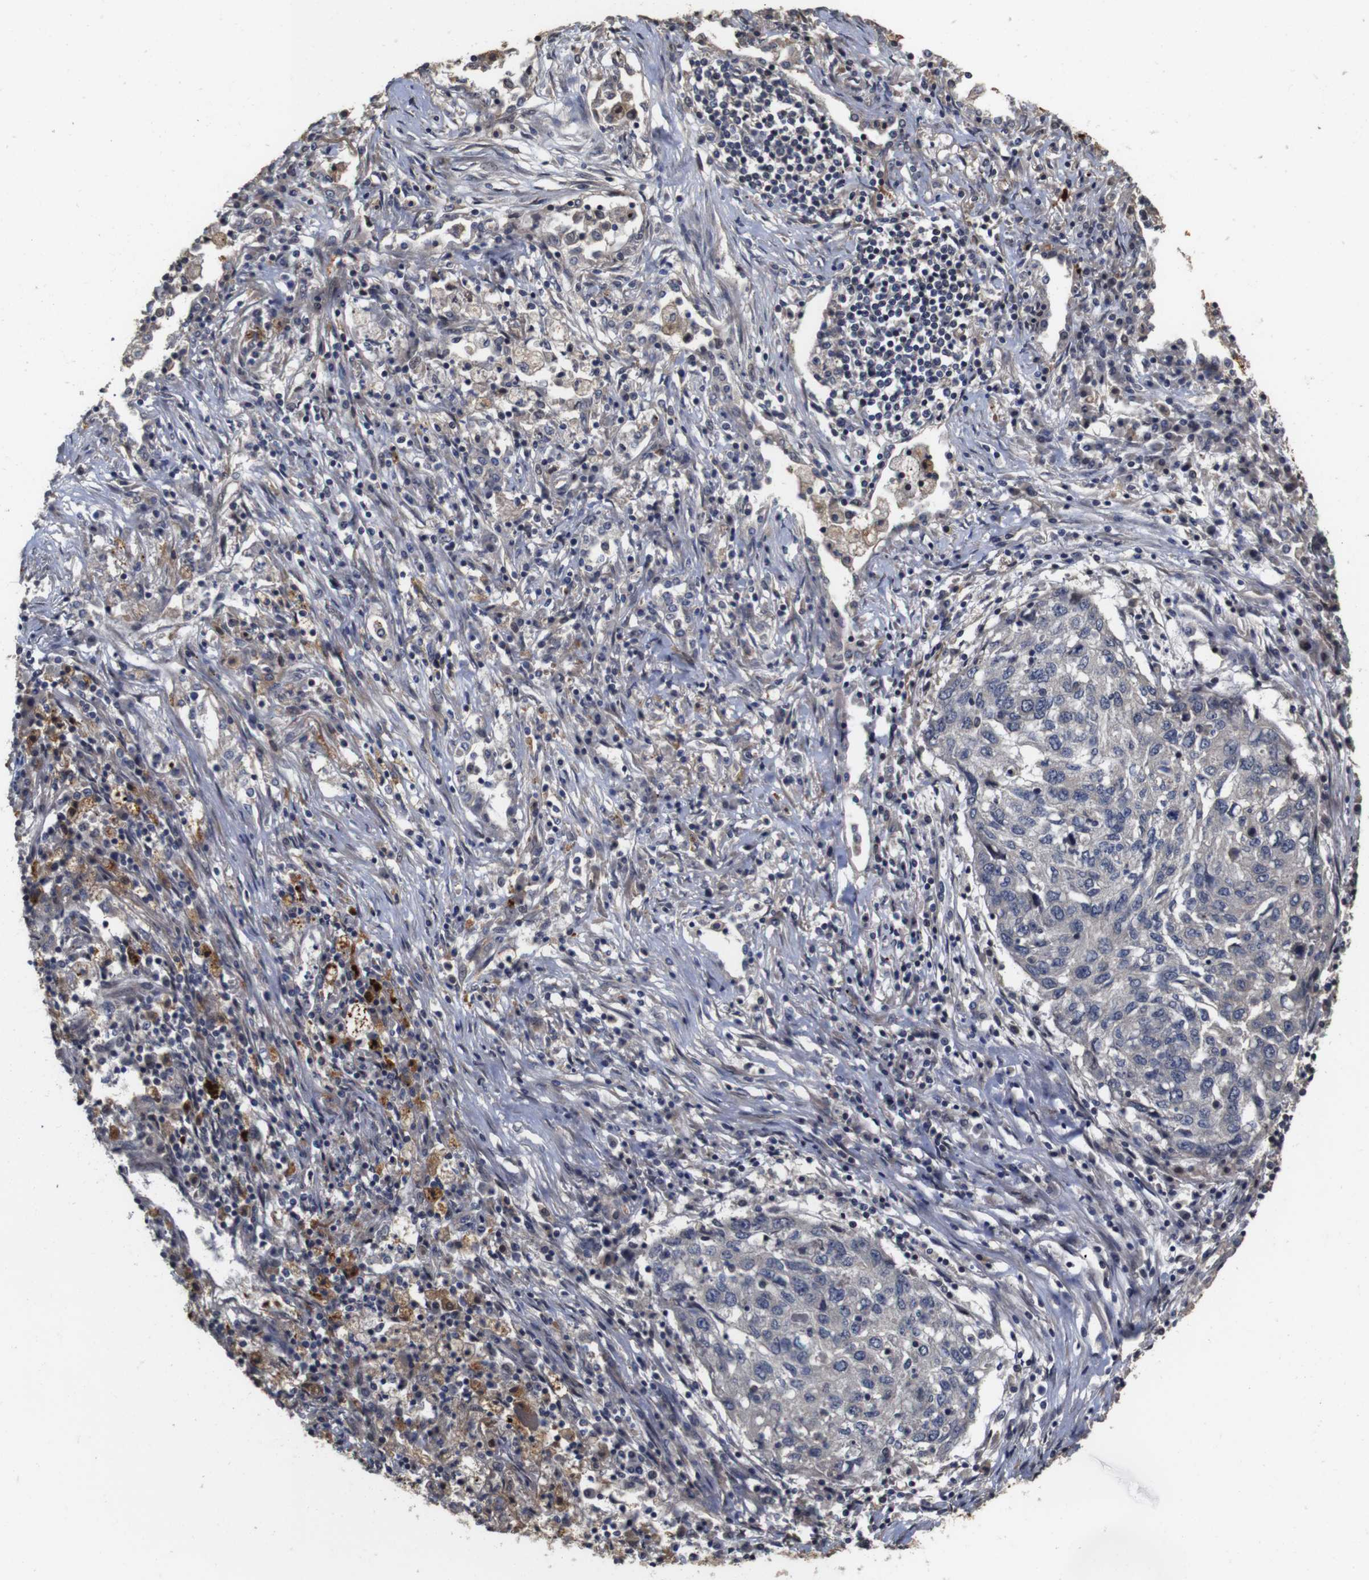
{"staining": {"intensity": "negative", "quantity": "none", "location": "none"}, "tissue": "lung cancer", "cell_type": "Tumor cells", "image_type": "cancer", "snomed": [{"axis": "morphology", "description": "Squamous cell carcinoma, NOS"}, {"axis": "topography", "description": "Lung"}], "caption": "Immunohistochemistry (IHC) photomicrograph of lung cancer stained for a protein (brown), which demonstrates no staining in tumor cells.", "gene": "PTPN14", "patient": {"sex": "female", "age": 63}}